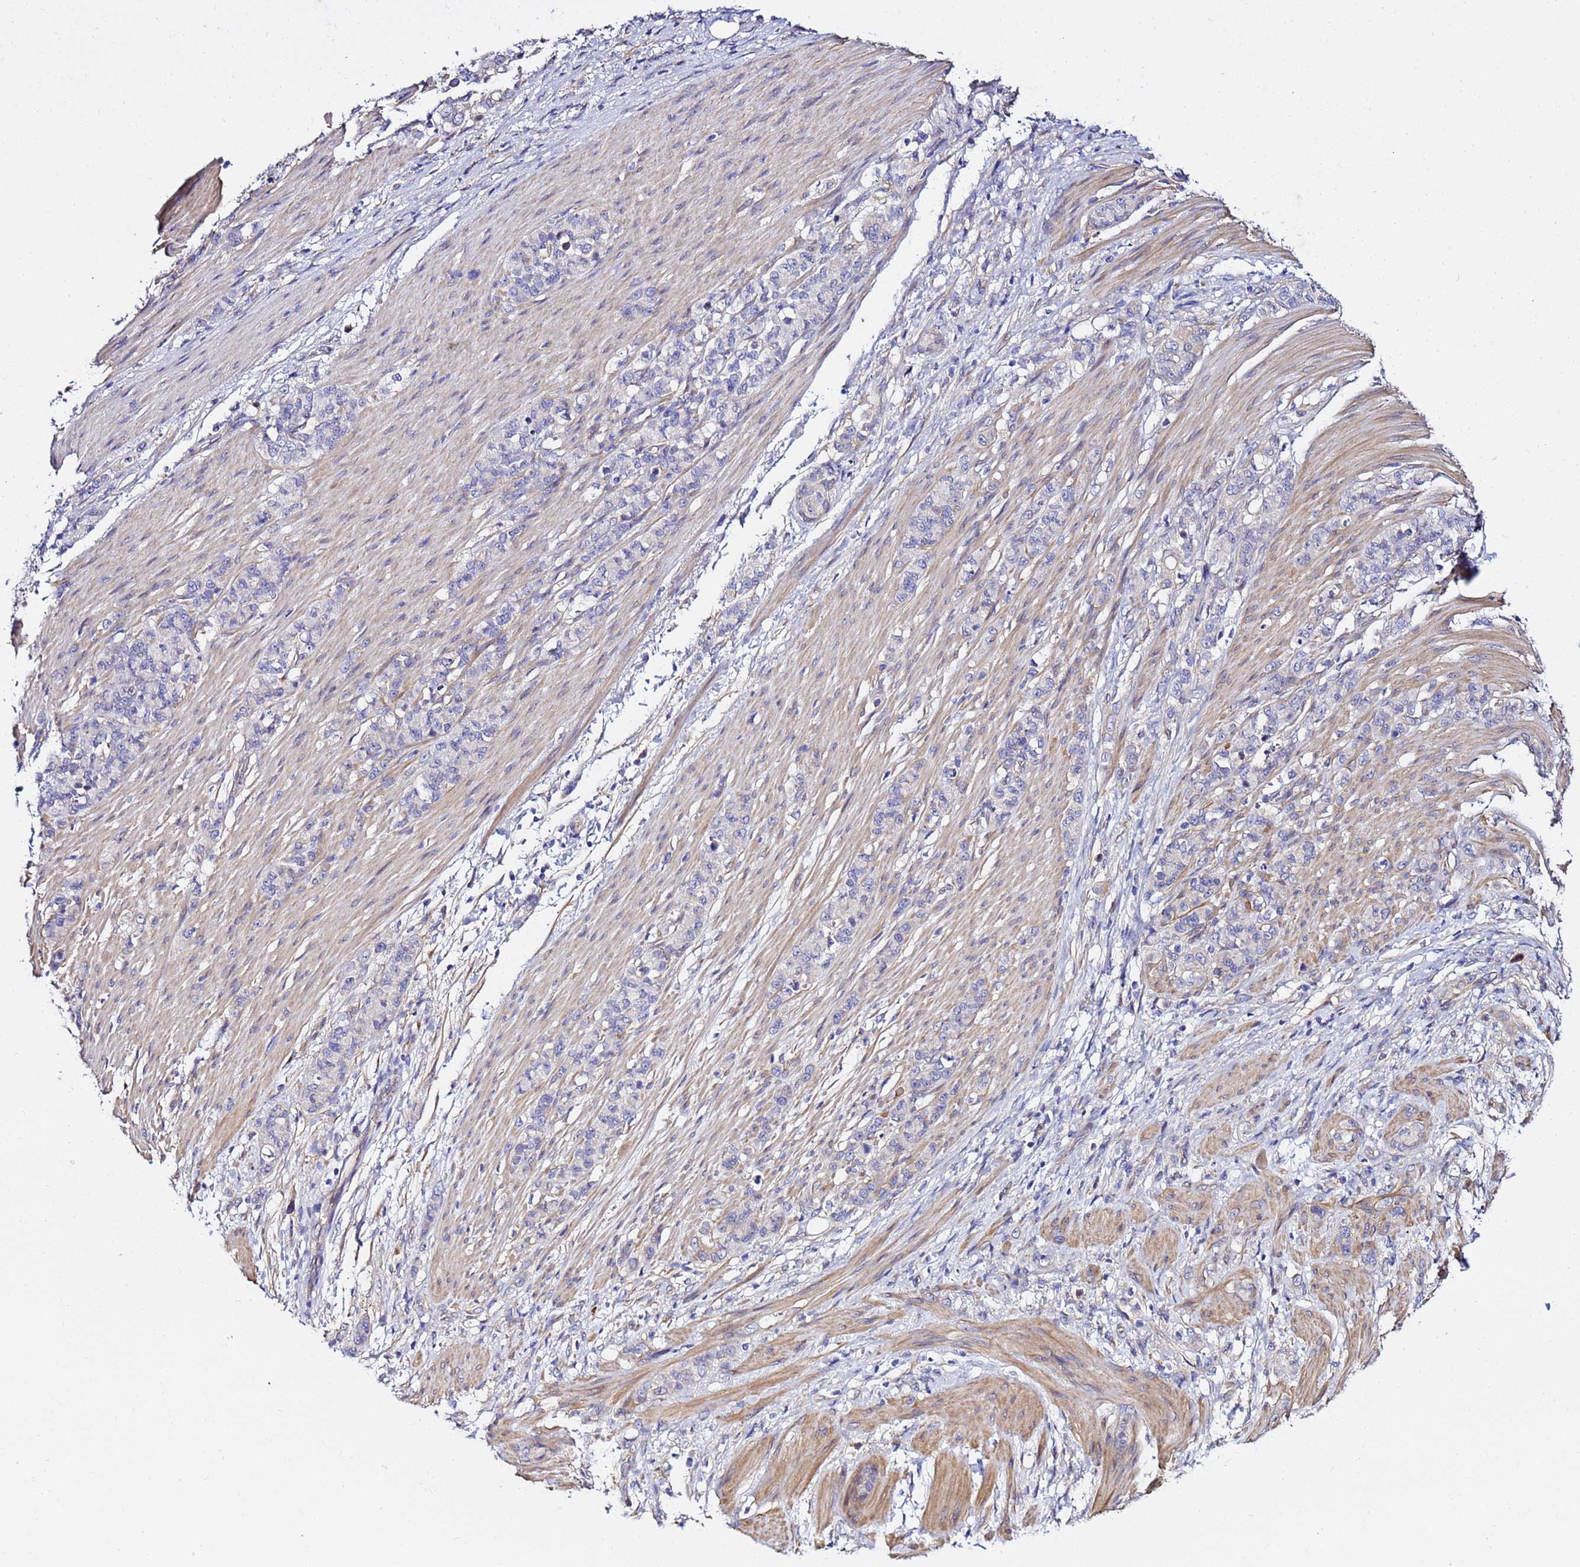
{"staining": {"intensity": "negative", "quantity": "none", "location": "none"}, "tissue": "stomach cancer", "cell_type": "Tumor cells", "image_type": "cancer", "snomed": [{"axis": "morphology", "description": "Adenocarcinoma, NOS"}, {"axis": "topography", "description": "Stomach"}], "caption": "The immunohistochemistry (IHC) micrograph has no significant positivity in tumor cells of stomach cancer (adenocarcinoma) tissue.", "gene": "JRKL", "patient": {"sex": "female", "age": 79}}